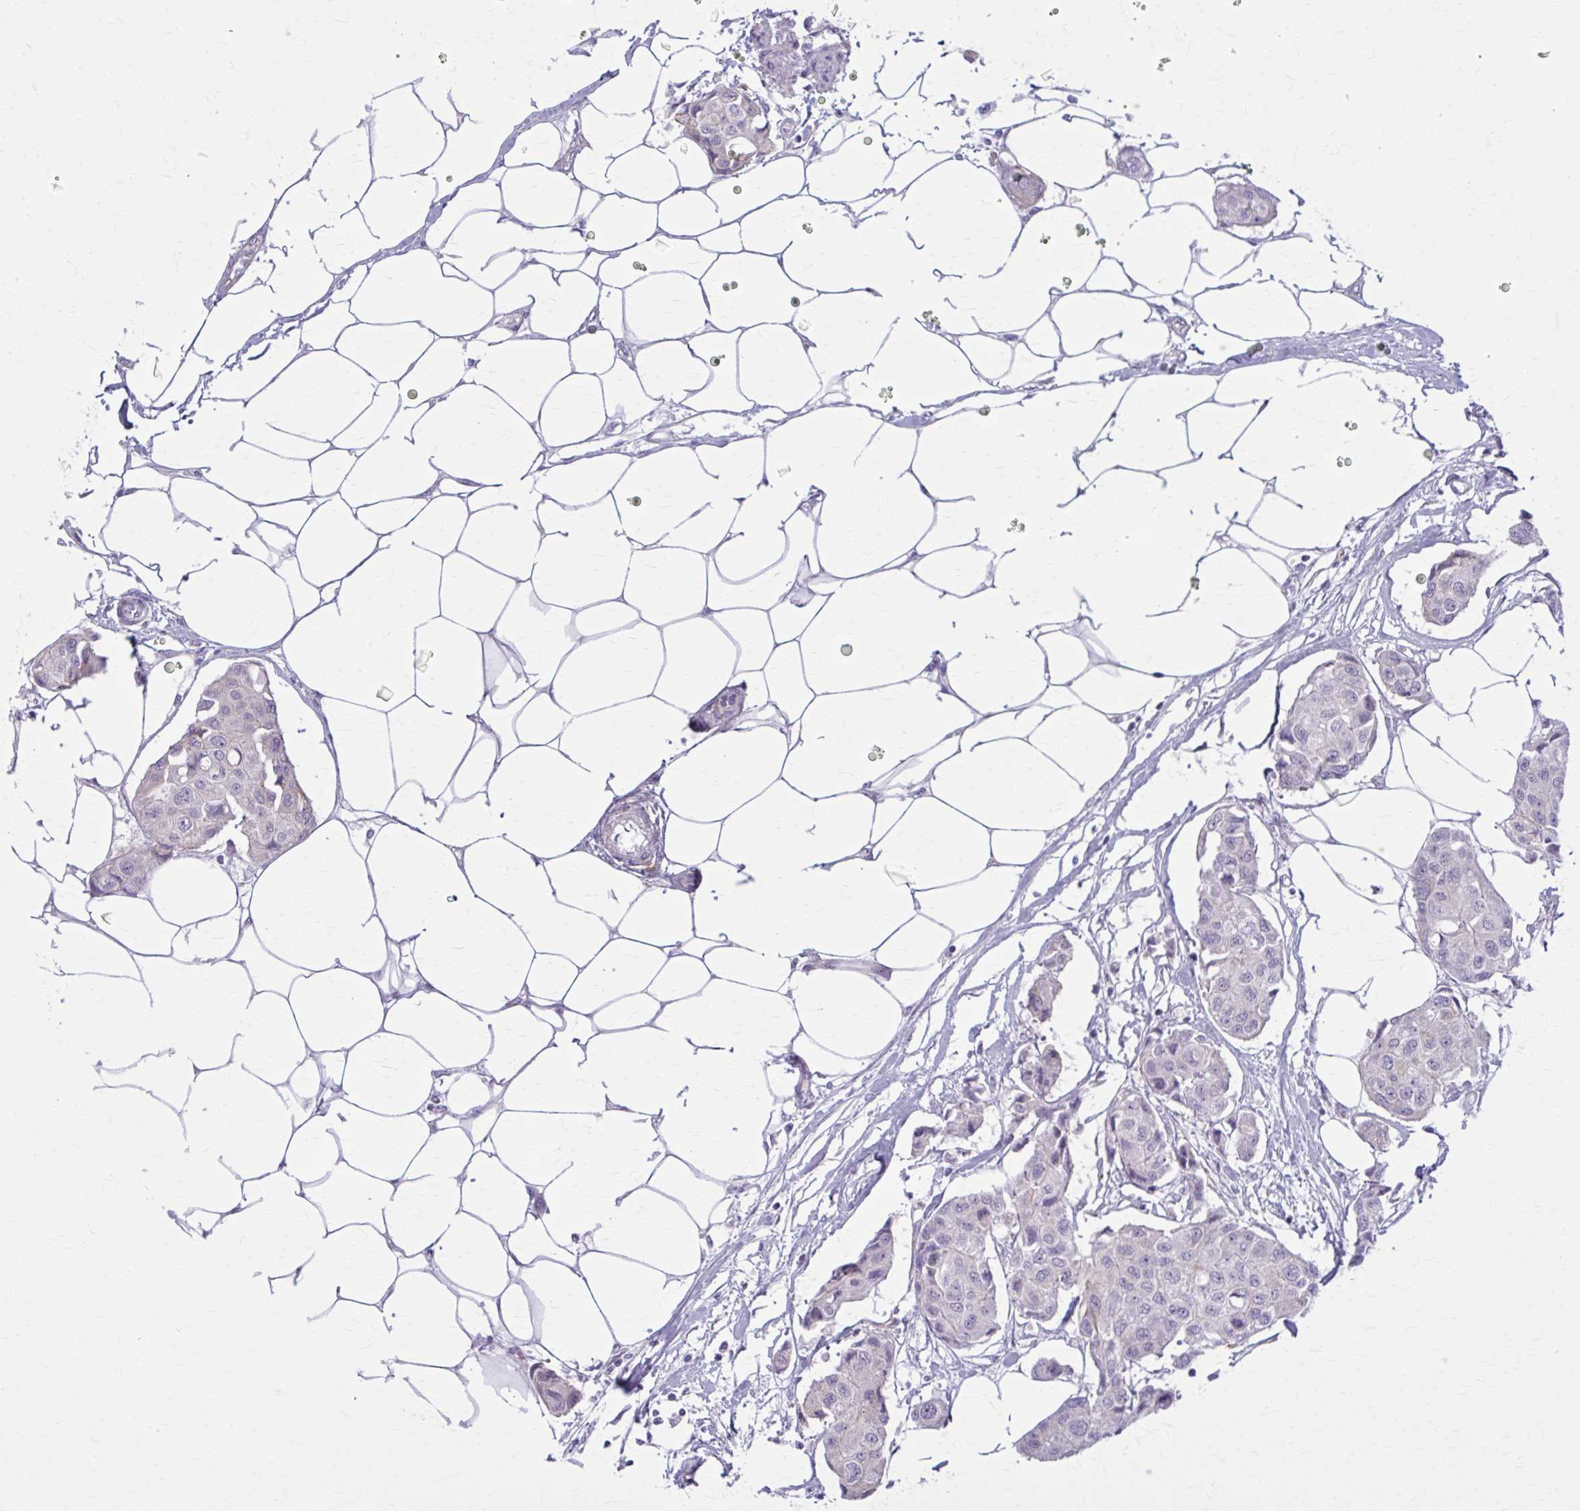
{"staining": {"intensity": "negative", "quantity": "none", "location": "none"}, "tissue": "breast cancer", "cell_type": "Tumor cells", "image_type": "cancer", "snomed": [{"axis": "morphology", "description": "Duct carcinoma"}, {"axis": "topography", "description": "Breast"}, {"axis": "topography", "description": "Lymph node"}], "caption": "This image is of breast intraductal carcinoma stained with IHC to label a protein in brown with the nuclei are counter-stained blue. There is no expression in tumor cells.", "gene": "NUMBL", "patient": {"sex": "female", "age": 80}}